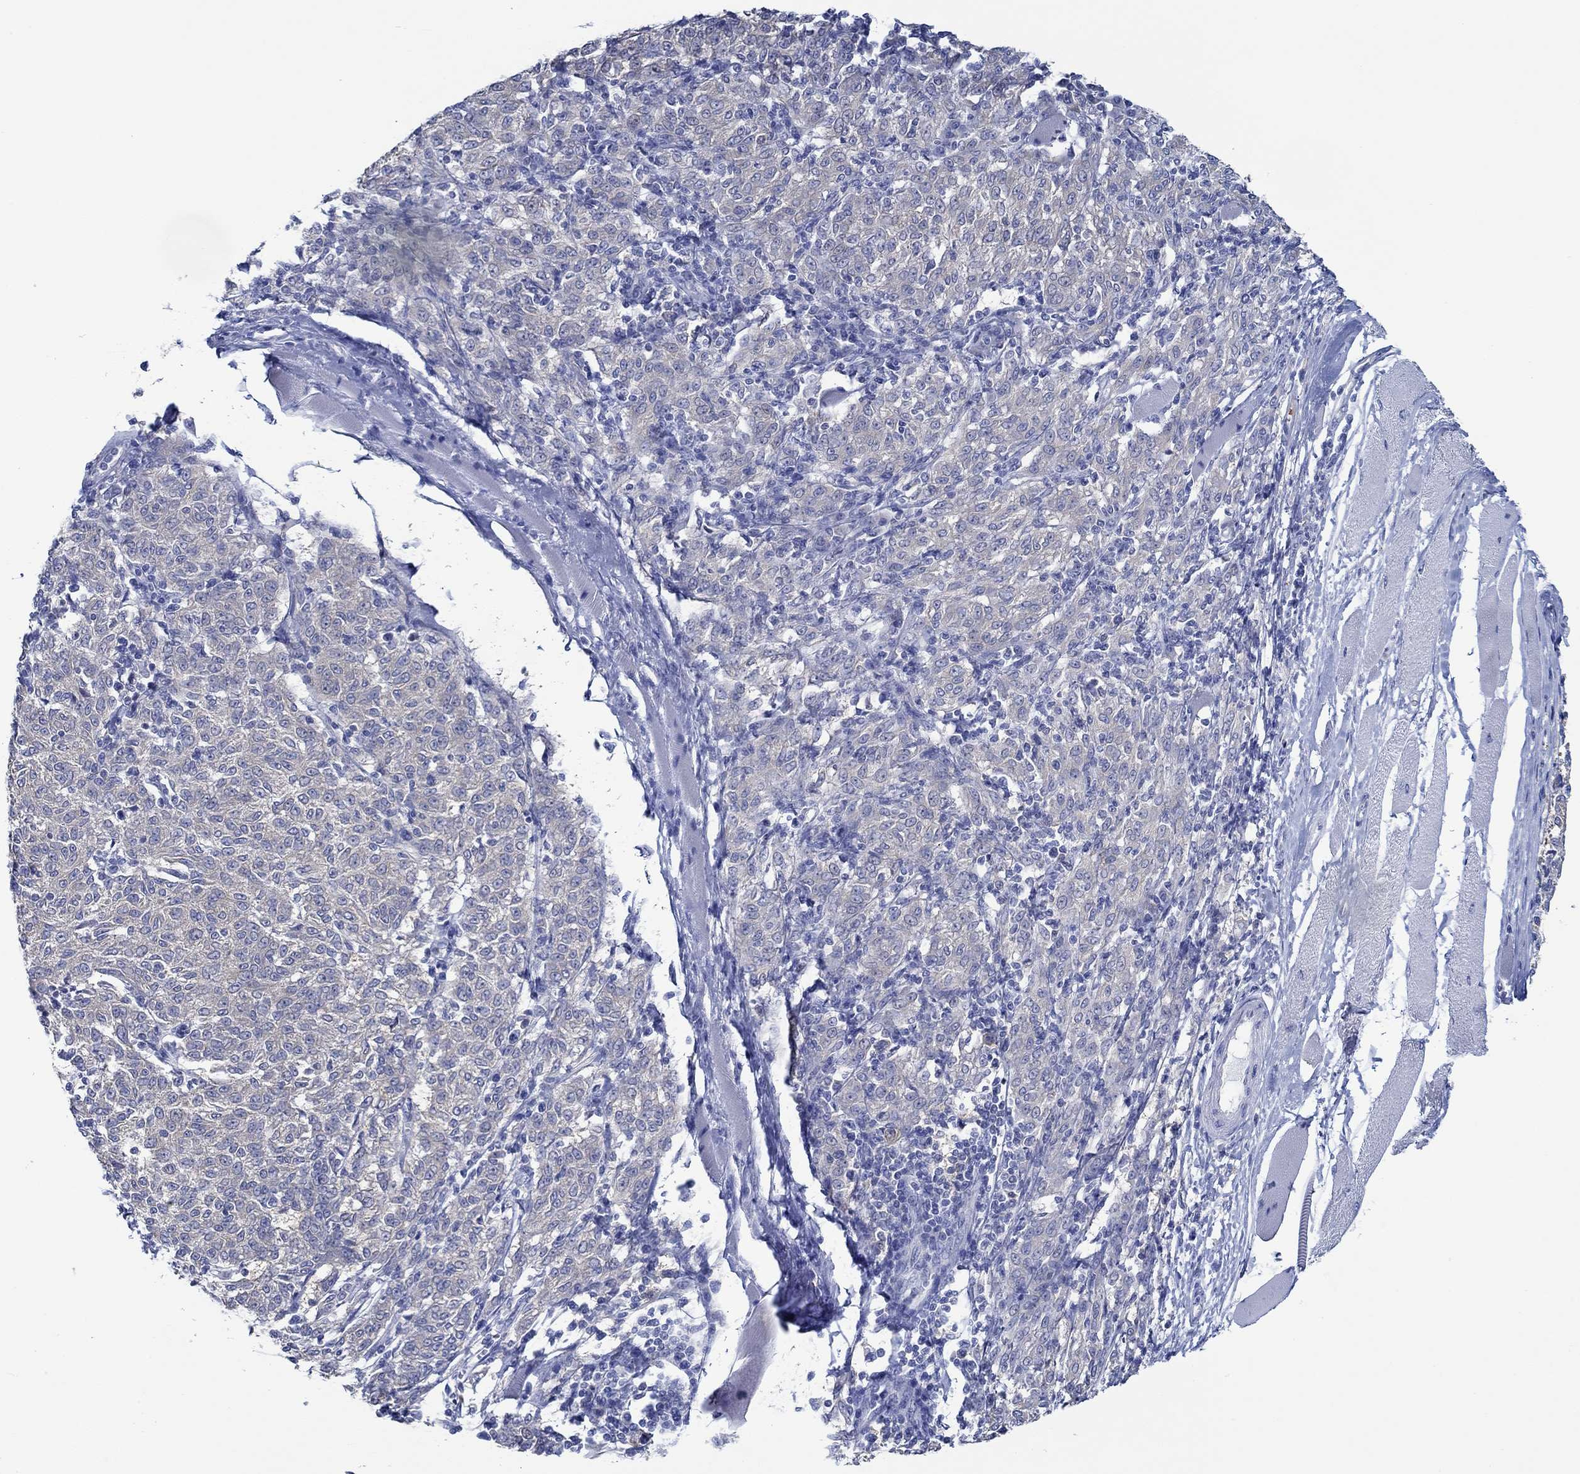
{"staining": {"intensity": "negative", "quantity": "none", "location": "none"}, "tissue": "melanoma", "cell_type": "Tumor cells", "image_type": "cancer", "snomed": [{"axis": "morphology", "description": "Malignant melanoma, NOS"}, {"axis": "topography", "description": "Skin"}], "caption": "DAB immunohistochemical staining of human malignant melanoma shows no significant staining in tumor cells. (DAB immunohistochemistry with hematoxylin counter stain).", "gene": "SLC27A3", "patient": {"sex": "female", "age": 72}}